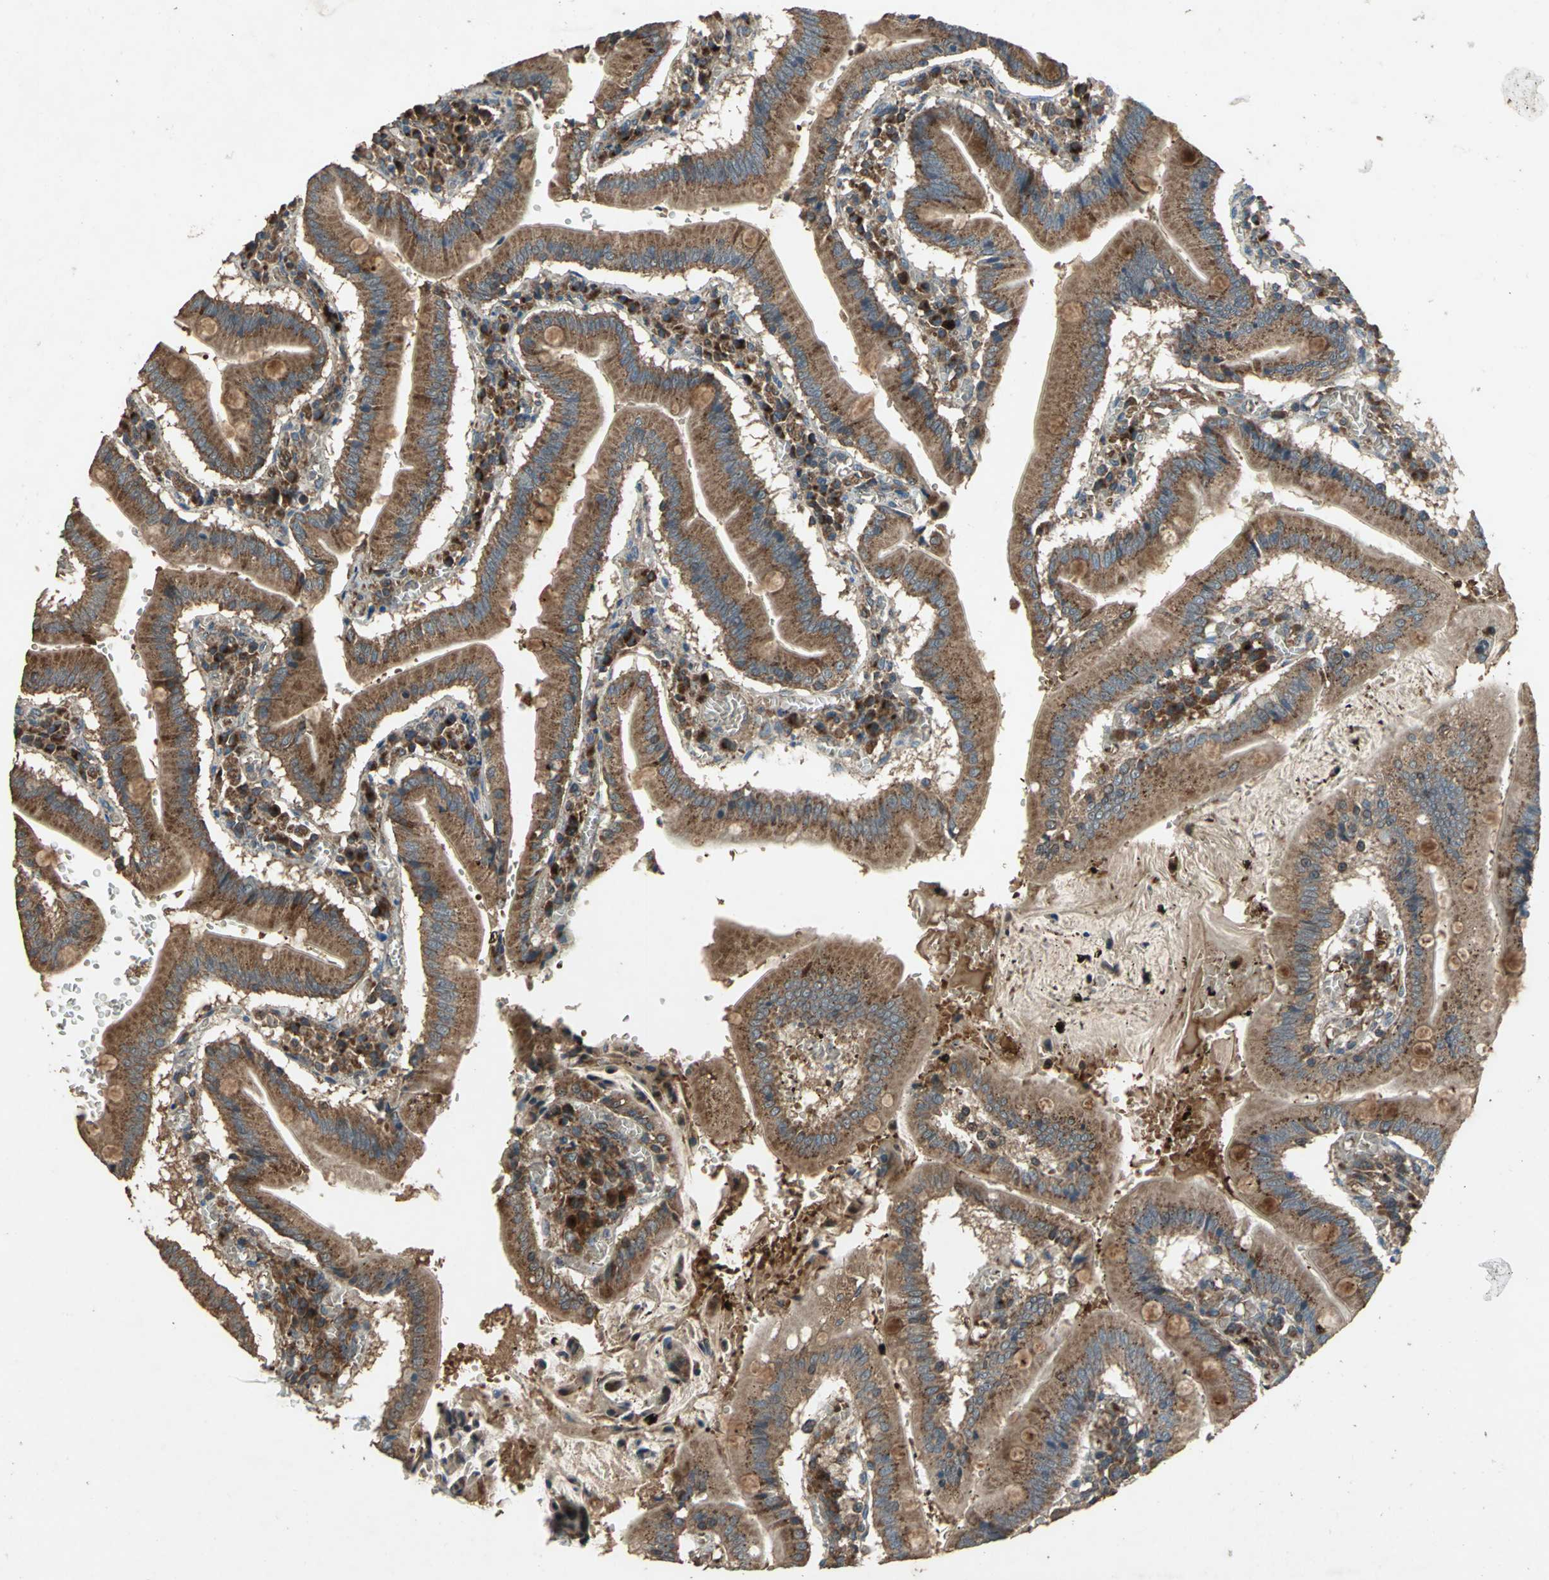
{"staining": {"intensity": "strong", "quantity": ">75%", "location": "cytoplasmic/membranous"}, "tissue": "small intestine", "cell_type": "Glandular cells", "image_type": "normal", "snomed": [{"axis": "morphology", "description": "Normal tissue, NOS"}, {"axis": "topography", "description": "Small intestine"}], "caption": "Immunohistochemical staining of unremarkable human small intestine displays >75% levels of strong cytoplasmic/membranous protein expression in about >75% of glandular cells.", "gene": "POLRMT", "patient": {"sex": "male", "age": 71}}